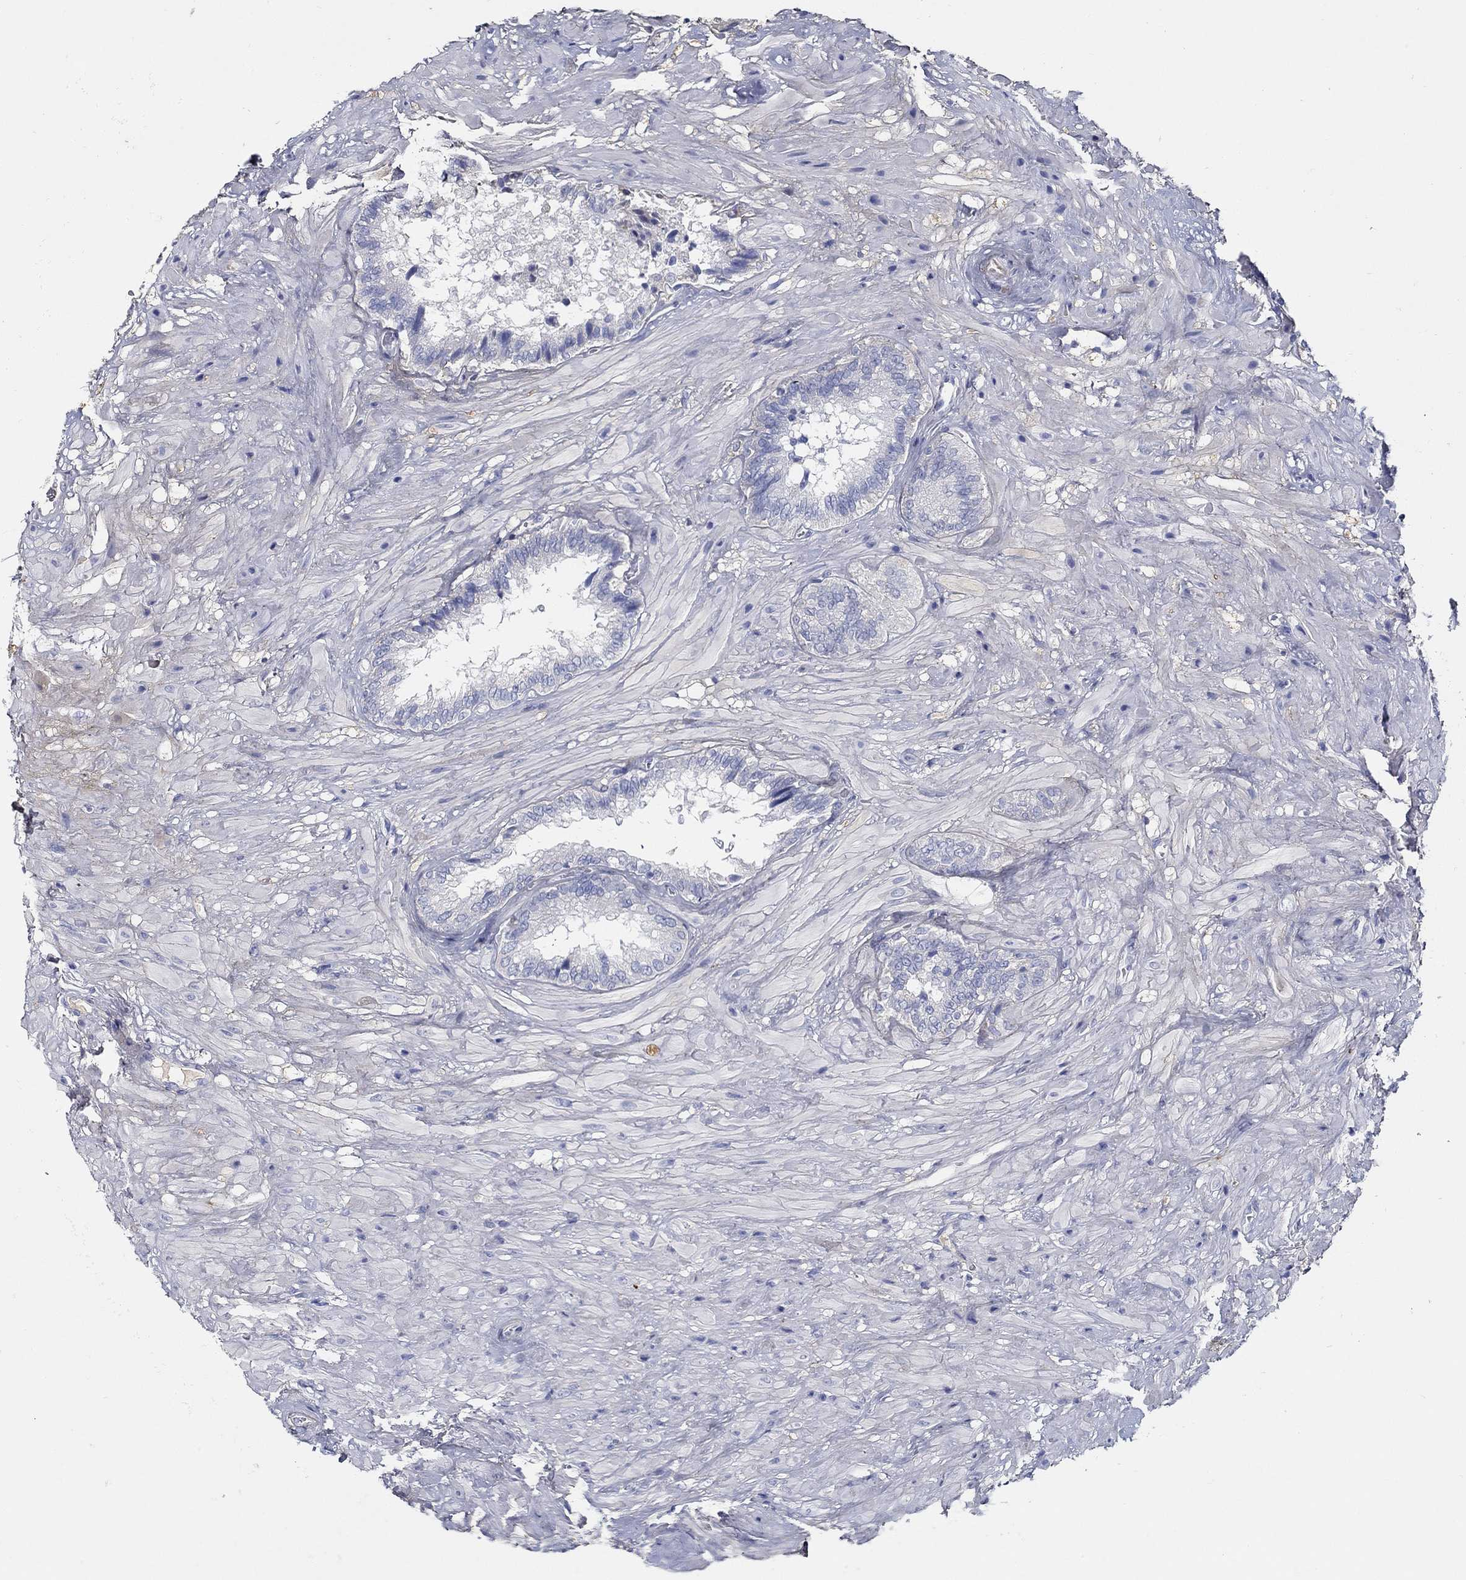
{"staining": {"intensity": "negative", "quantity": "none", "location": "none"}, "tissue": "seminal vesicle", "cell_type": "Glandular cells", "image_type": "normal", "snomed": [{"axis": "morphology", "description": "Normal tissue, NOS"}, {"axis": "topography", "description": "Seminal veicle"}], "caption": "DAB (3,3'-diaminobenzidine) immunohistochemical staining of normal seminal vesicle demonstrates no significant staining in glandular cells.", "gene": "TGFBI", "patient": {"sex": "male", "age": 67}}